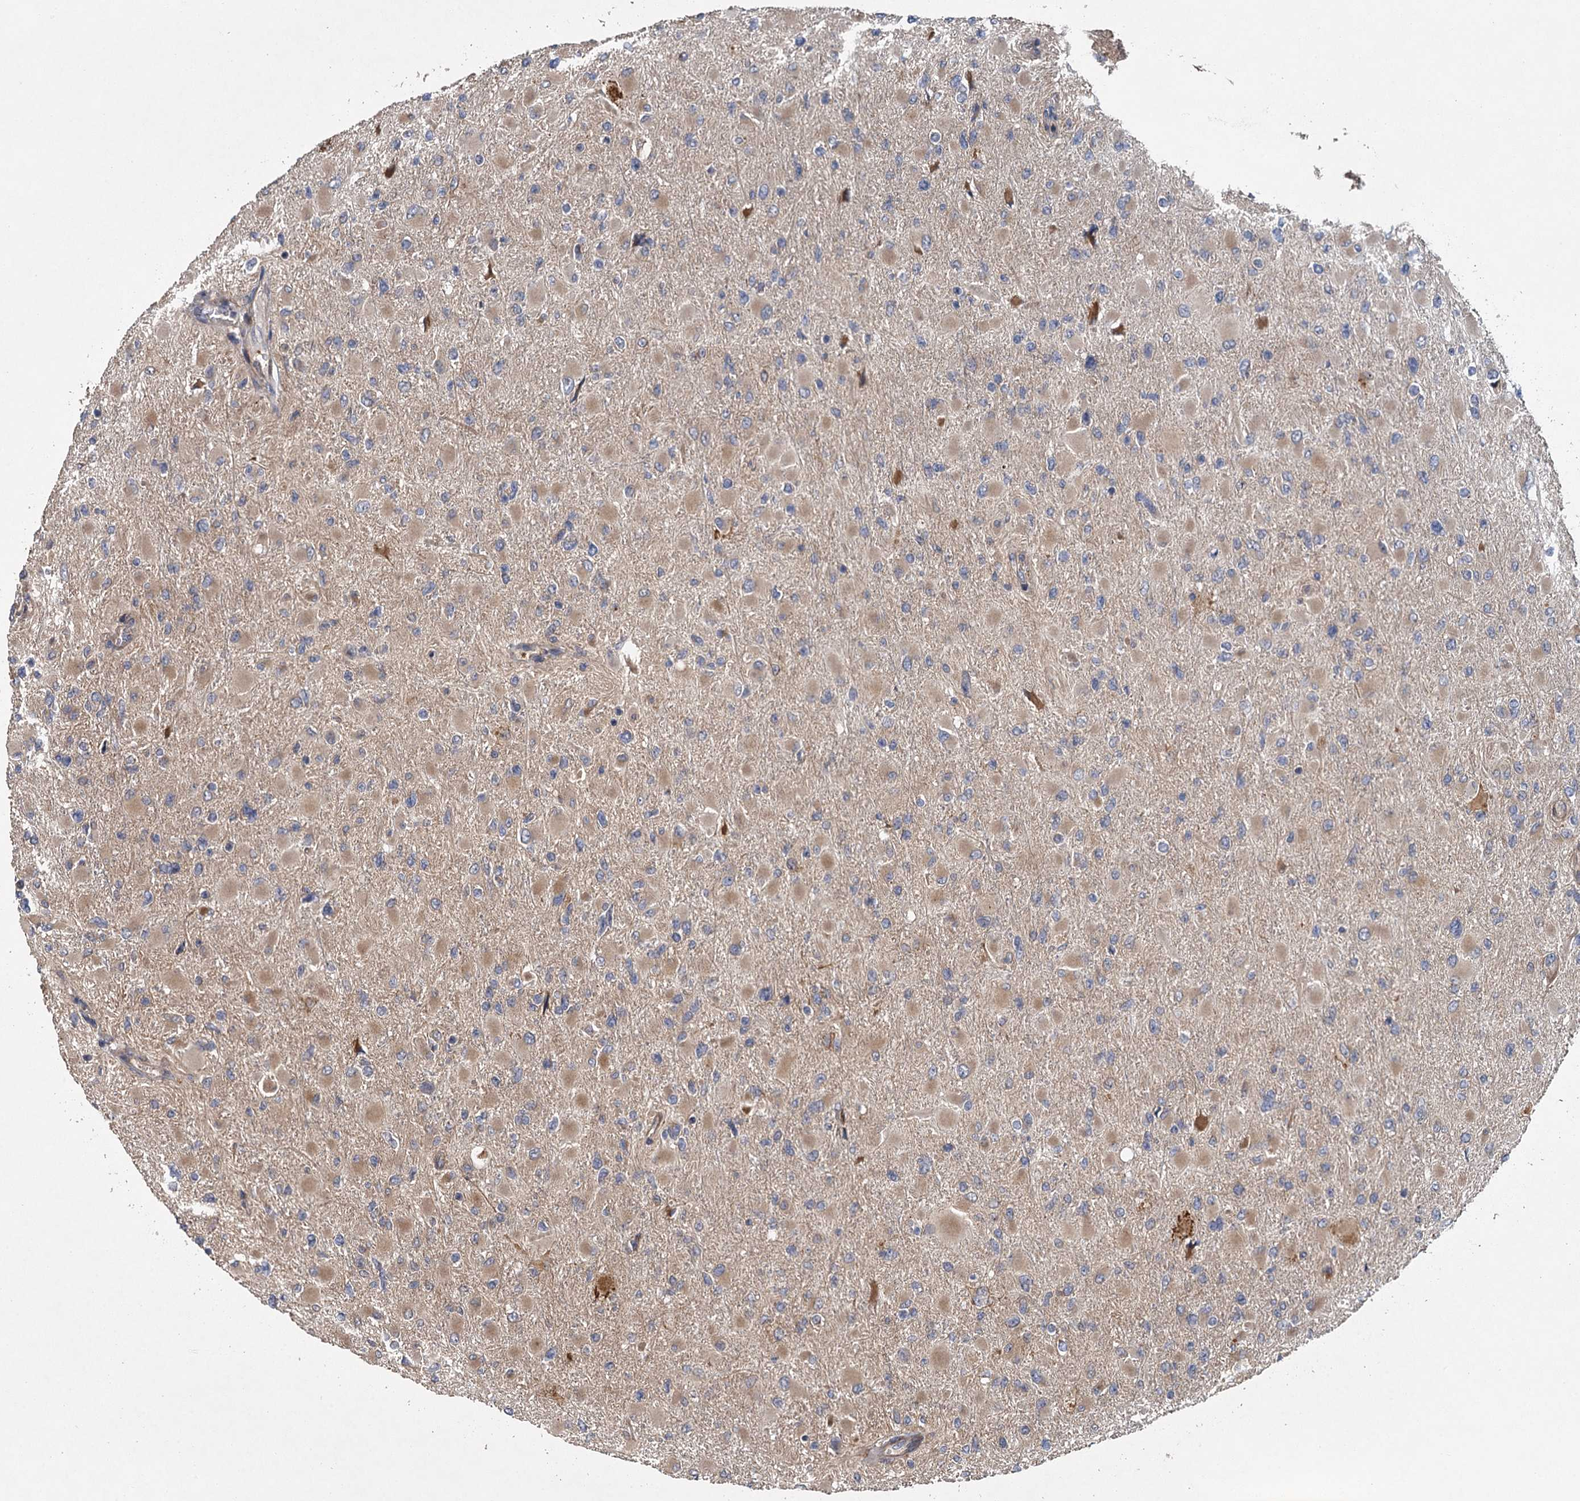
{"staining": {"intensity": "weak", "quantity": ">75%", "location": "cytoplasmic/membranous"}, "tissue": "glioma", "cell_type": "Tumor cells", "image_type": "cancer", "snomed": [{"axis": "morphology", "description": "Glioma, malignant, High grade"}, {"axis": "topography", "description": "Cerebral cortex"}], "caption": "Protein analysis of glioma tissue exhibits weak cytoplasmic/membranous staining in approximately >75% of tumor cells.", "gene": "MEAK7", "patient": {"sex": "female", "age": 36}}